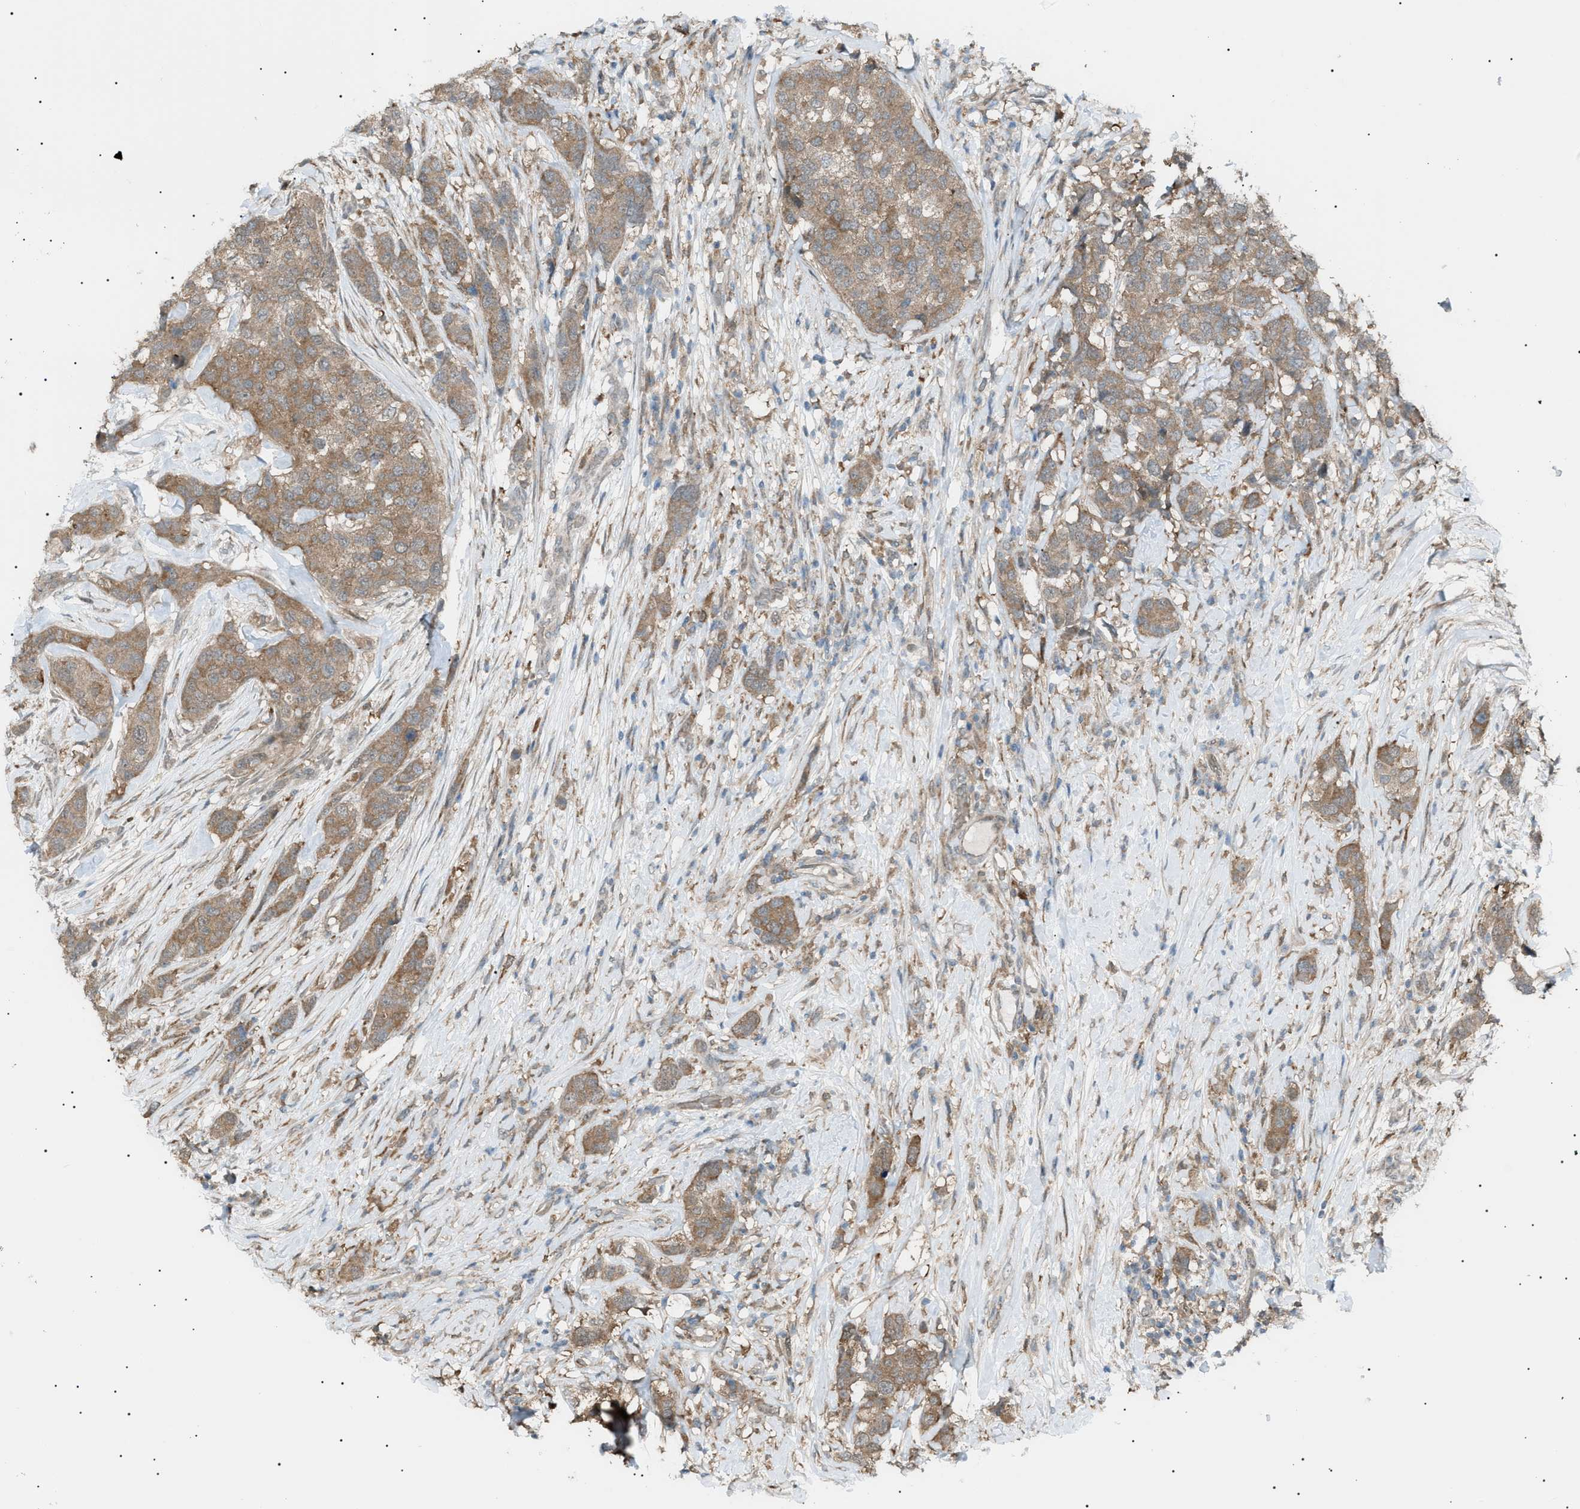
{"staining": {"intensity": "moderate", "quantity": ">75%", "location": "cytoplasmic/membranous"}, "tissue": "breast cancer", "cell_type": "Tumor cells", "image_type": "cancer", "snomed": [{"axis": "morphology", "description": "Lobular carcinoma"}, {"axis": "topography", "description": "Breast"}], "caption": "Human breast cancer stained for a protein (brown) displays moderate cytoplasmic/membranous positive expression in about >75% of tumor cells.", "gene": "LPIN2", "patient": {"sex": "female", "age": 59}}